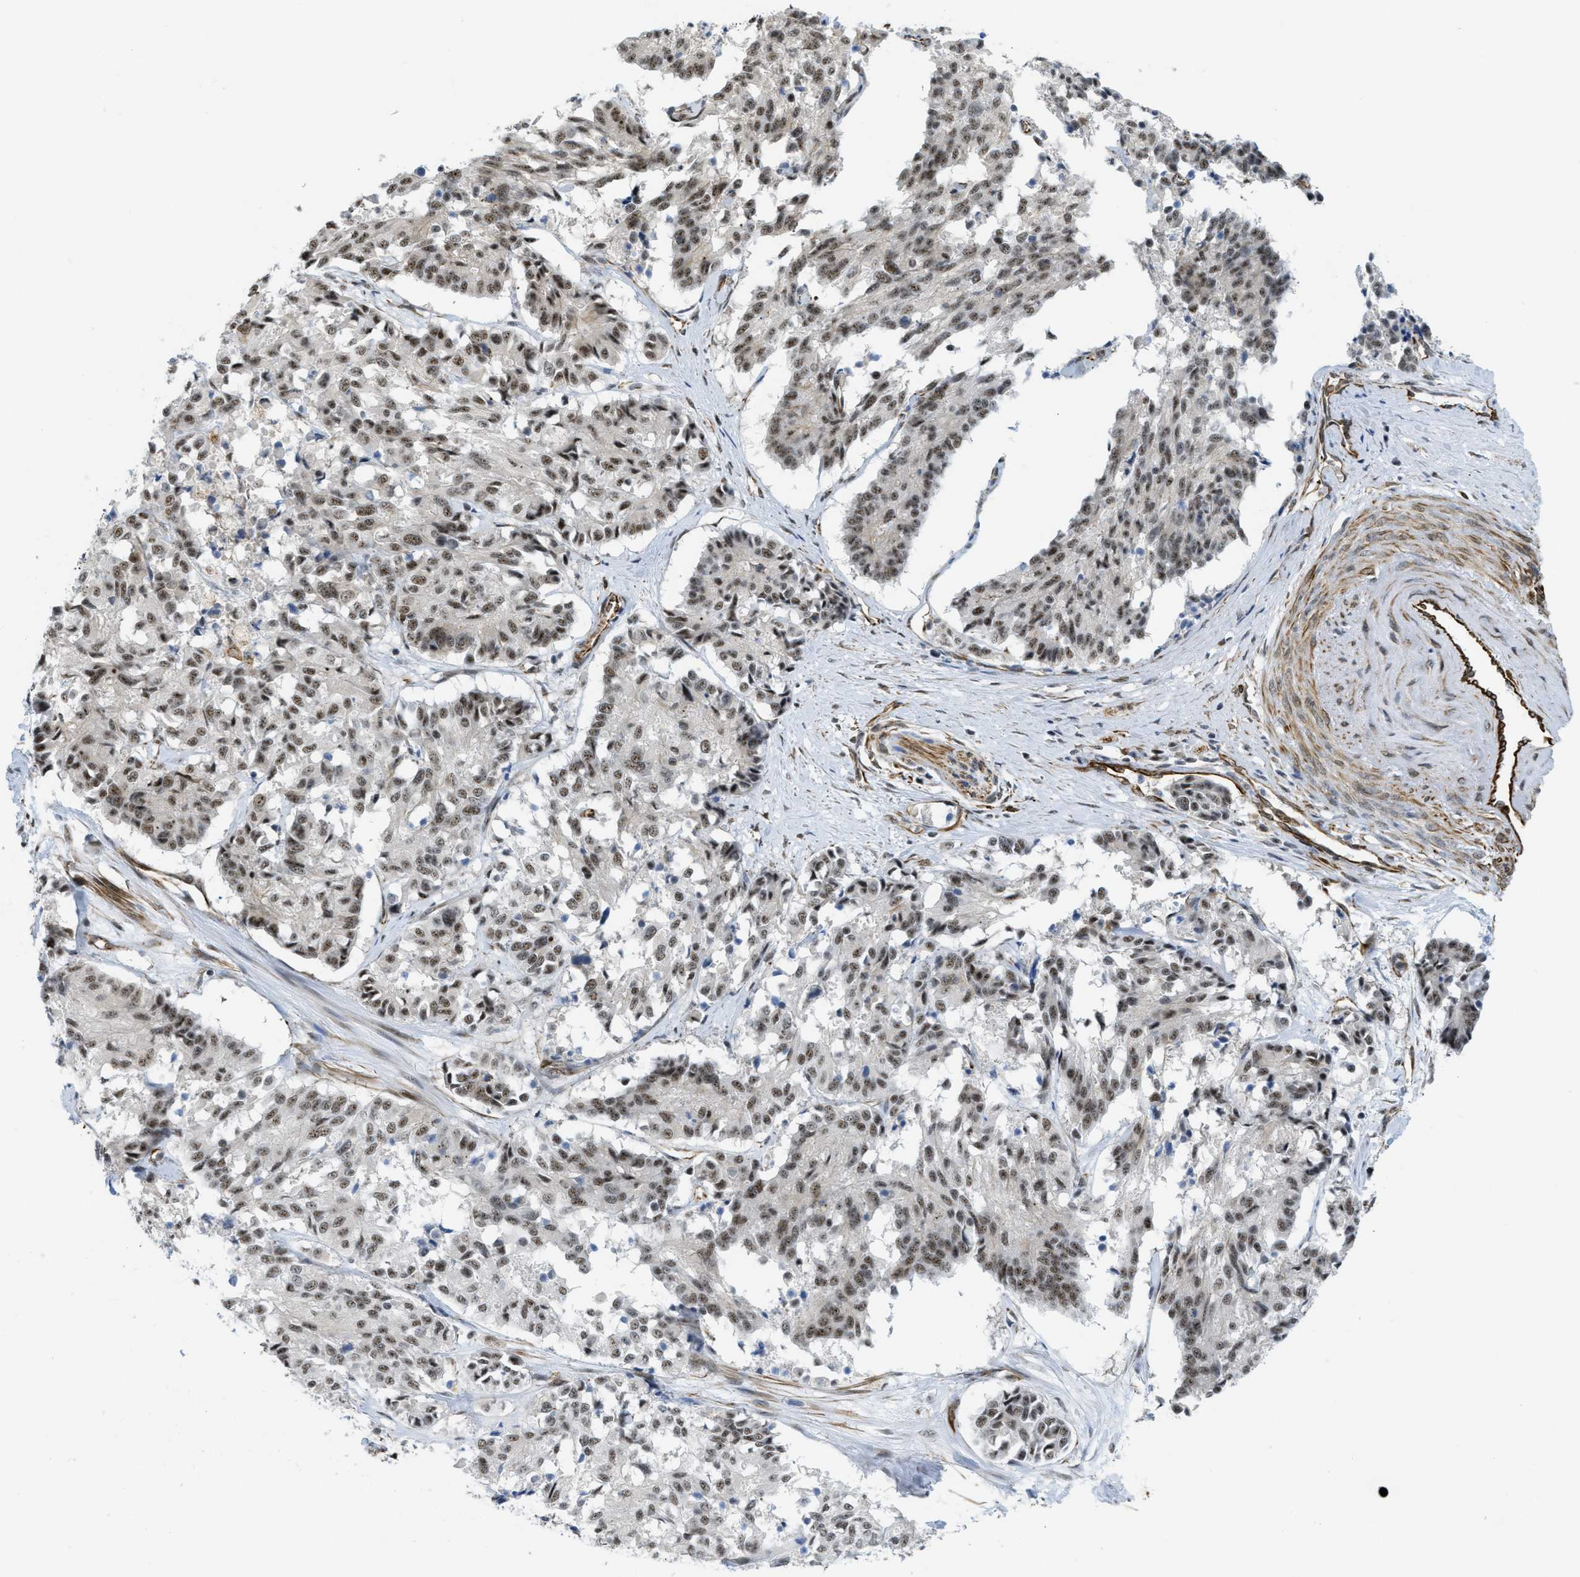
{"staining": {"intensity": "moderate", "quantity": ">75%", "location": "nuclear"}, "tissue": "cervical cancer", "cell_type": "Tumor cells", "image_type": "cancer", "snomed": [{"axis": "morphology", "description": "Squamous cell carcinoma, NOS"}, {"axis": "topography", "description": "Cervix"}], "caption": "Immunohistochemistry micrograph of human squamous cell carcinoma (cervical) stained for a protein (brown), which shows medium levels of moderate nuclear expression in about >75% of tumor cells.", "gene": "LRRC8B", "patient": {"sex": "female", "age": 35}}